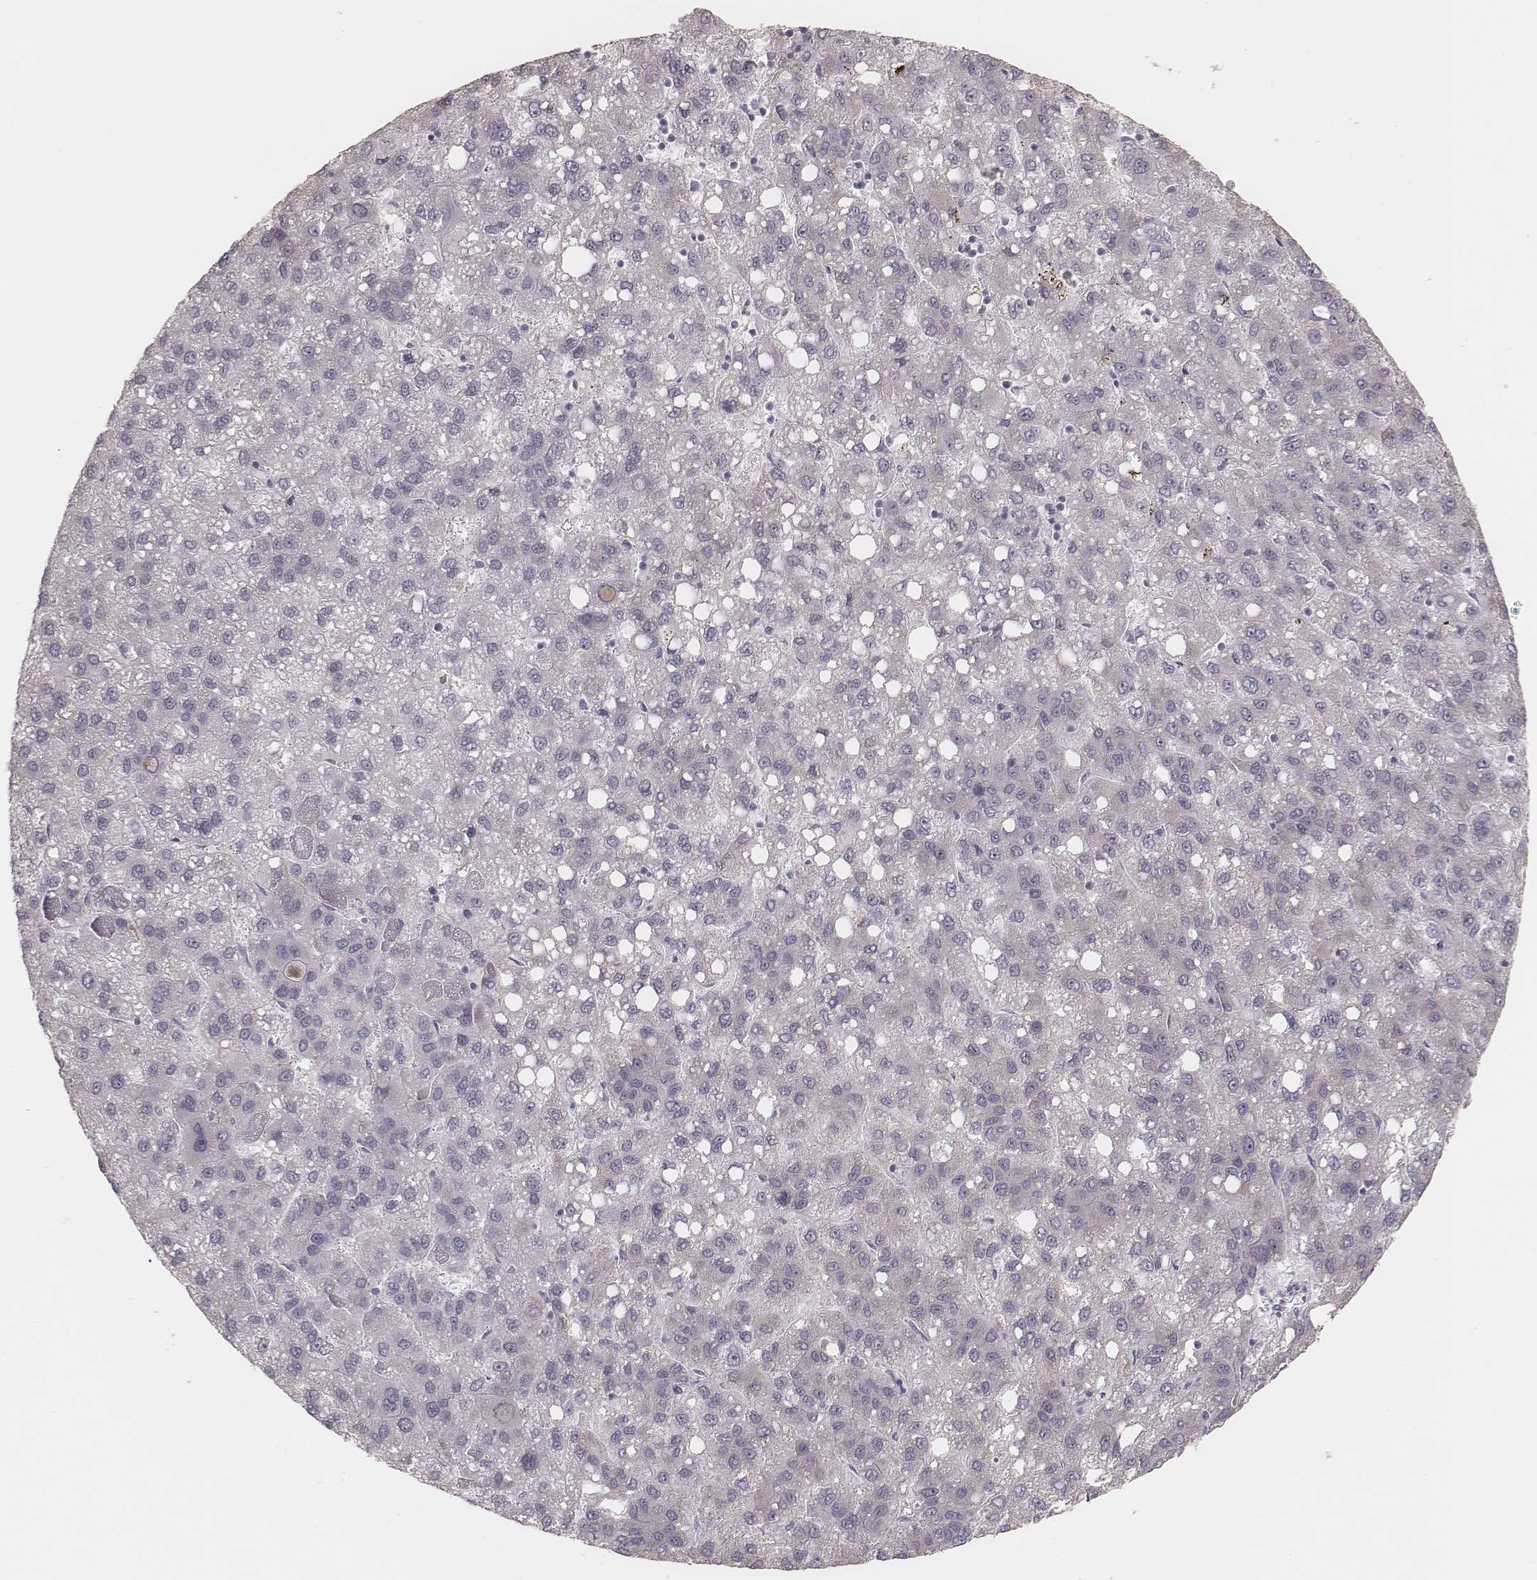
{"staining": {"intensity": "negative", "quantity": "none", "location": "none"}, "tissue": "liver cancer", "cell_type": "Tumor cells", "image_type": "cancer", "snomed": [{"axis": "morphology", "description": "Carcinoma, Hepatocellular, NOS"}, {"axis": "topography", "description": "Liver"}], "caption": "Immunohistochemical staining of liver cancer (hepatocellular carcinoma) demonstrates no significant staining in tumor cells. Nuclei are stained in blue.", "gene": "KIF5C", "patient": {"sex": "female", "age": 82}}